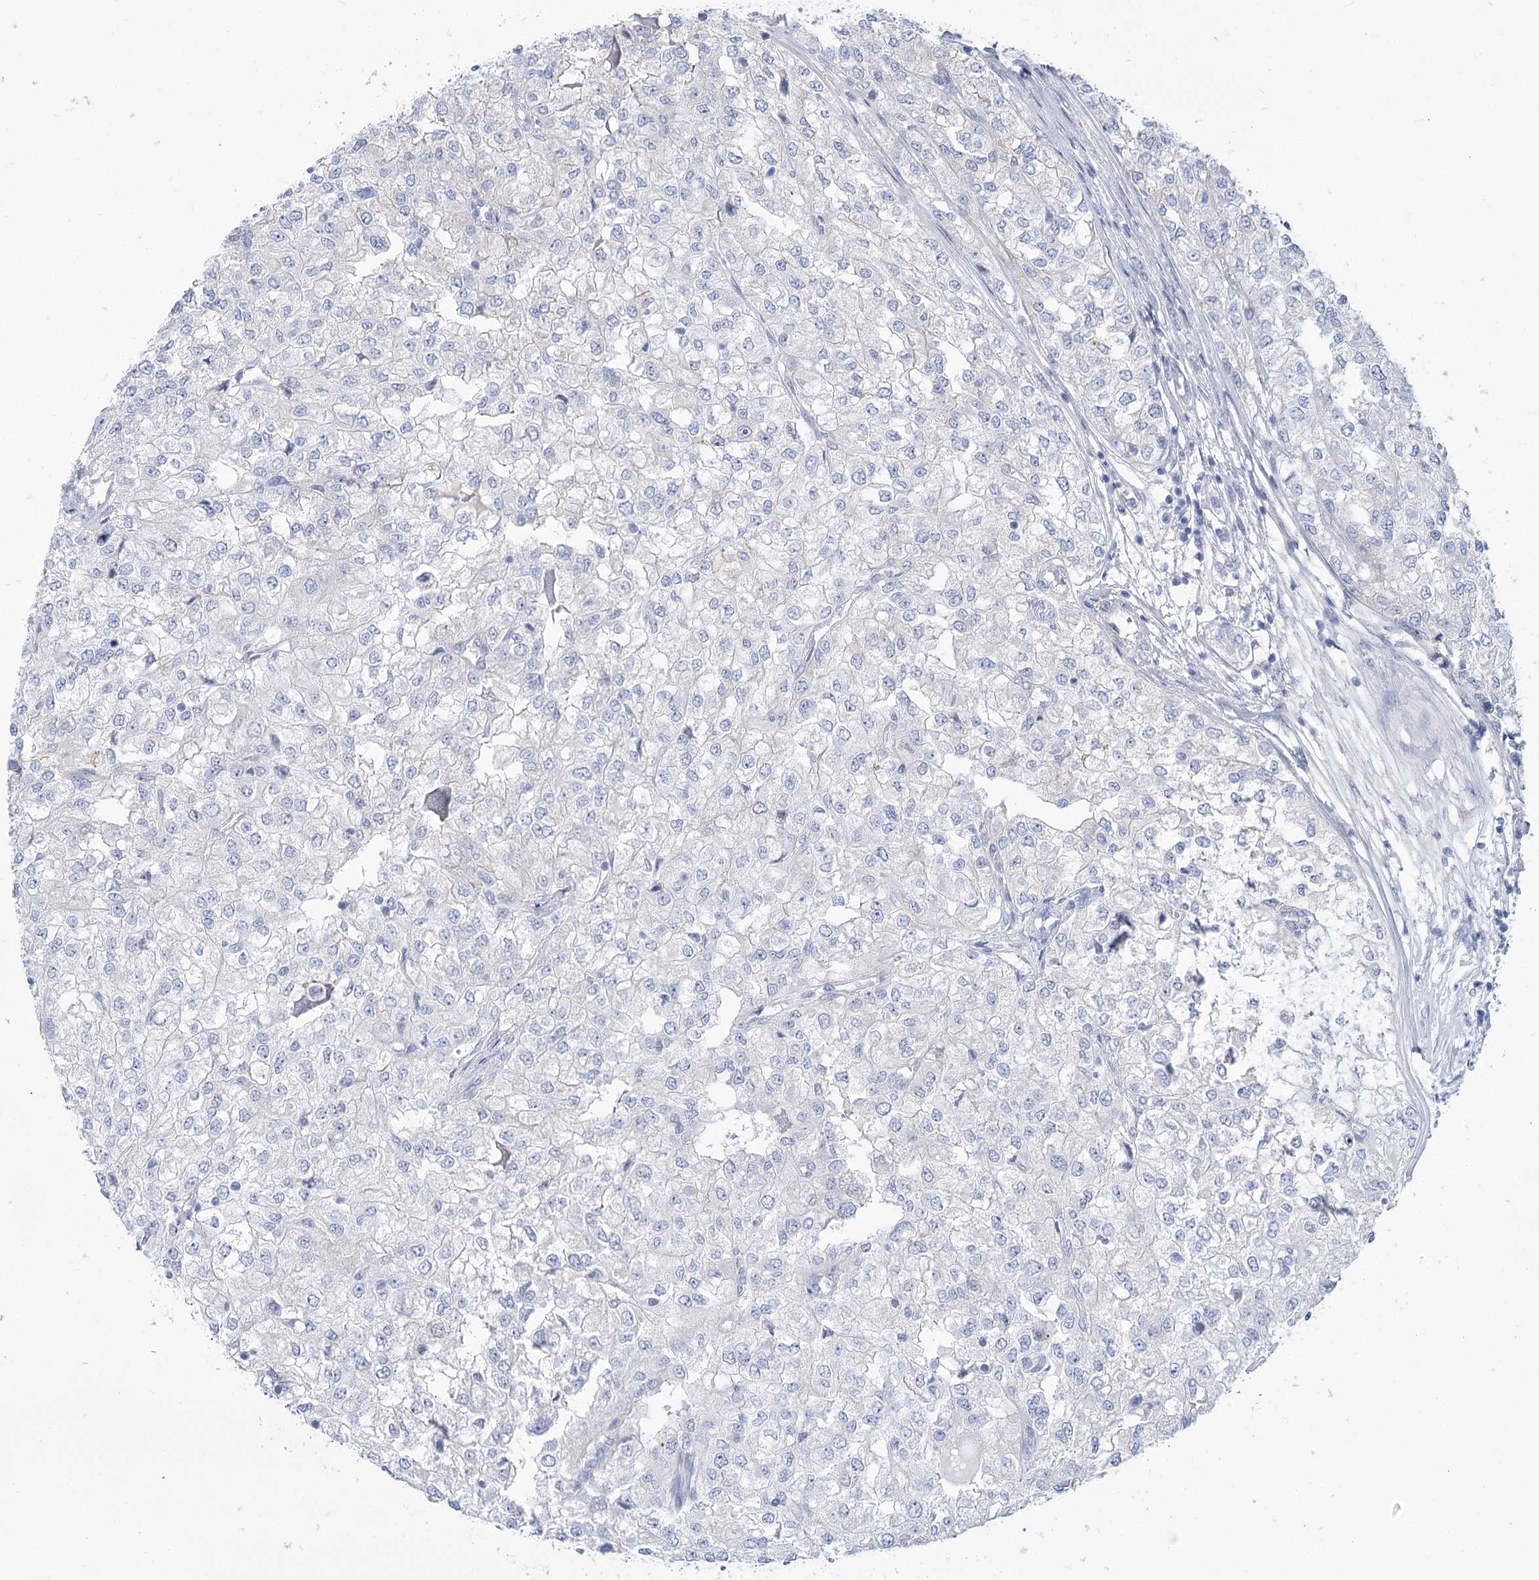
{"staining": {"intensity": "negative", "quantity": "none", "location": "none"}, "tissue": "renal cancer", "cell_type": "Tumor cells", "image_type": "cancer", "snomed": [{"axis": "morphology", "description": "Adenocarcinoma, NOS"}, {"axis": "topography", "description": "Kidney"}], "caption": "Tumor cells are negative for protein expression in human renal cancer.", "gene": "SLC9A3", "patient": {"sex": "female", "age": 54}}